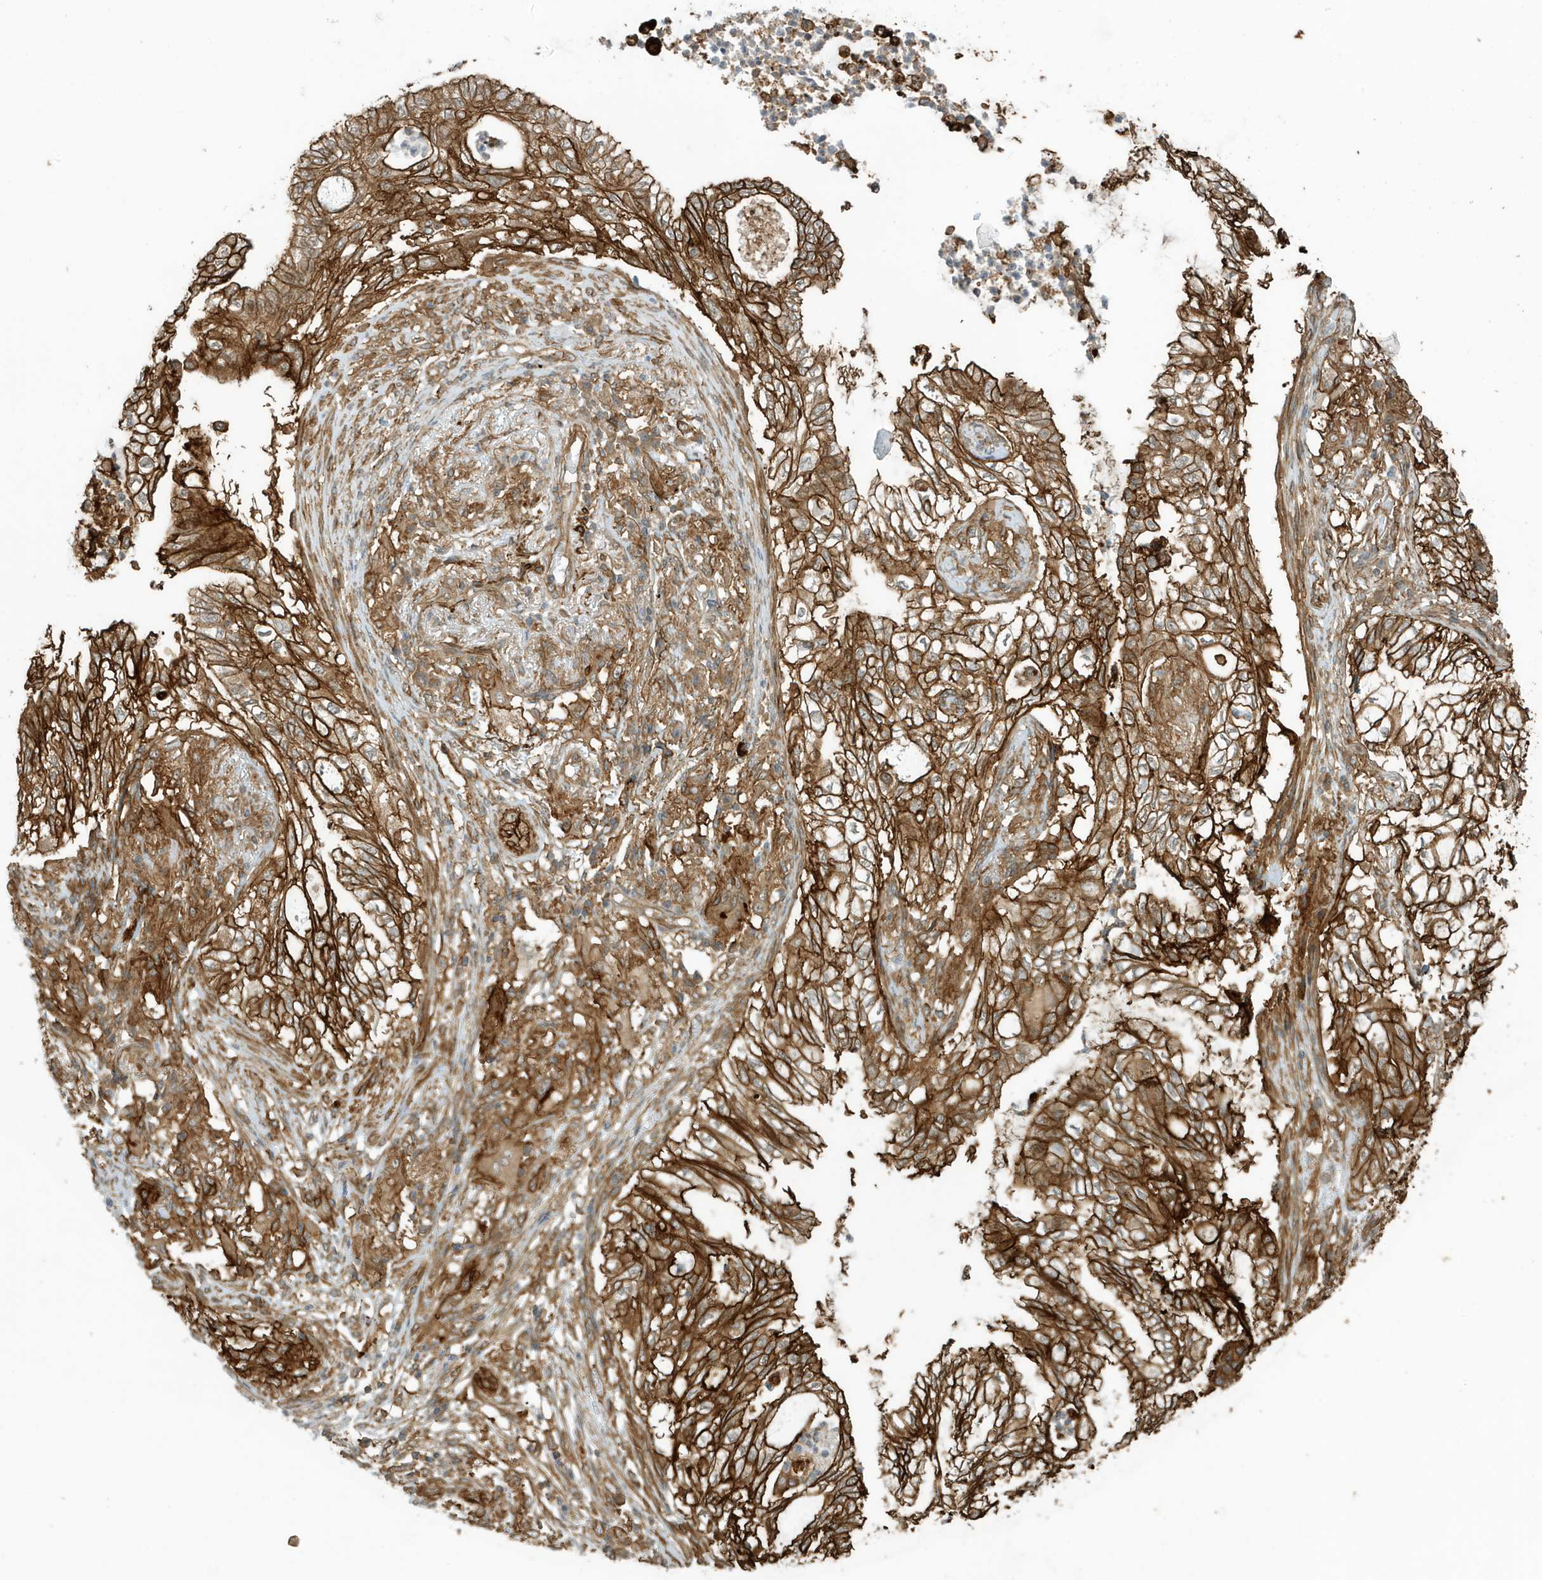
{"staining": {"intensity": "strong", "quantity": ">75%", "location": "cytoplasmic/membranous"}, "tissue": "lung cancer", "cell_type": "Tumor cells", "image_type": "cancer", "snomed": [{"axis": "morphology", "description": "Adenocarcinoma, NOS"}, {"axis": "topography", "description": "Lung"}], "caption": "Protein analysis of lung cancer (adenocarcinoma) tissue exhibits strong cytoplasmic/membranous expression in approximately >75% of tumor cells. Using DAB (3,3'-diaminobenzidine) (brown) and hematoxylin (blue) stains, captured at high magnification using brightfield microscopy.", "gene": "CDC42EP3", "patient": {"sex": "female", "age": 70}}